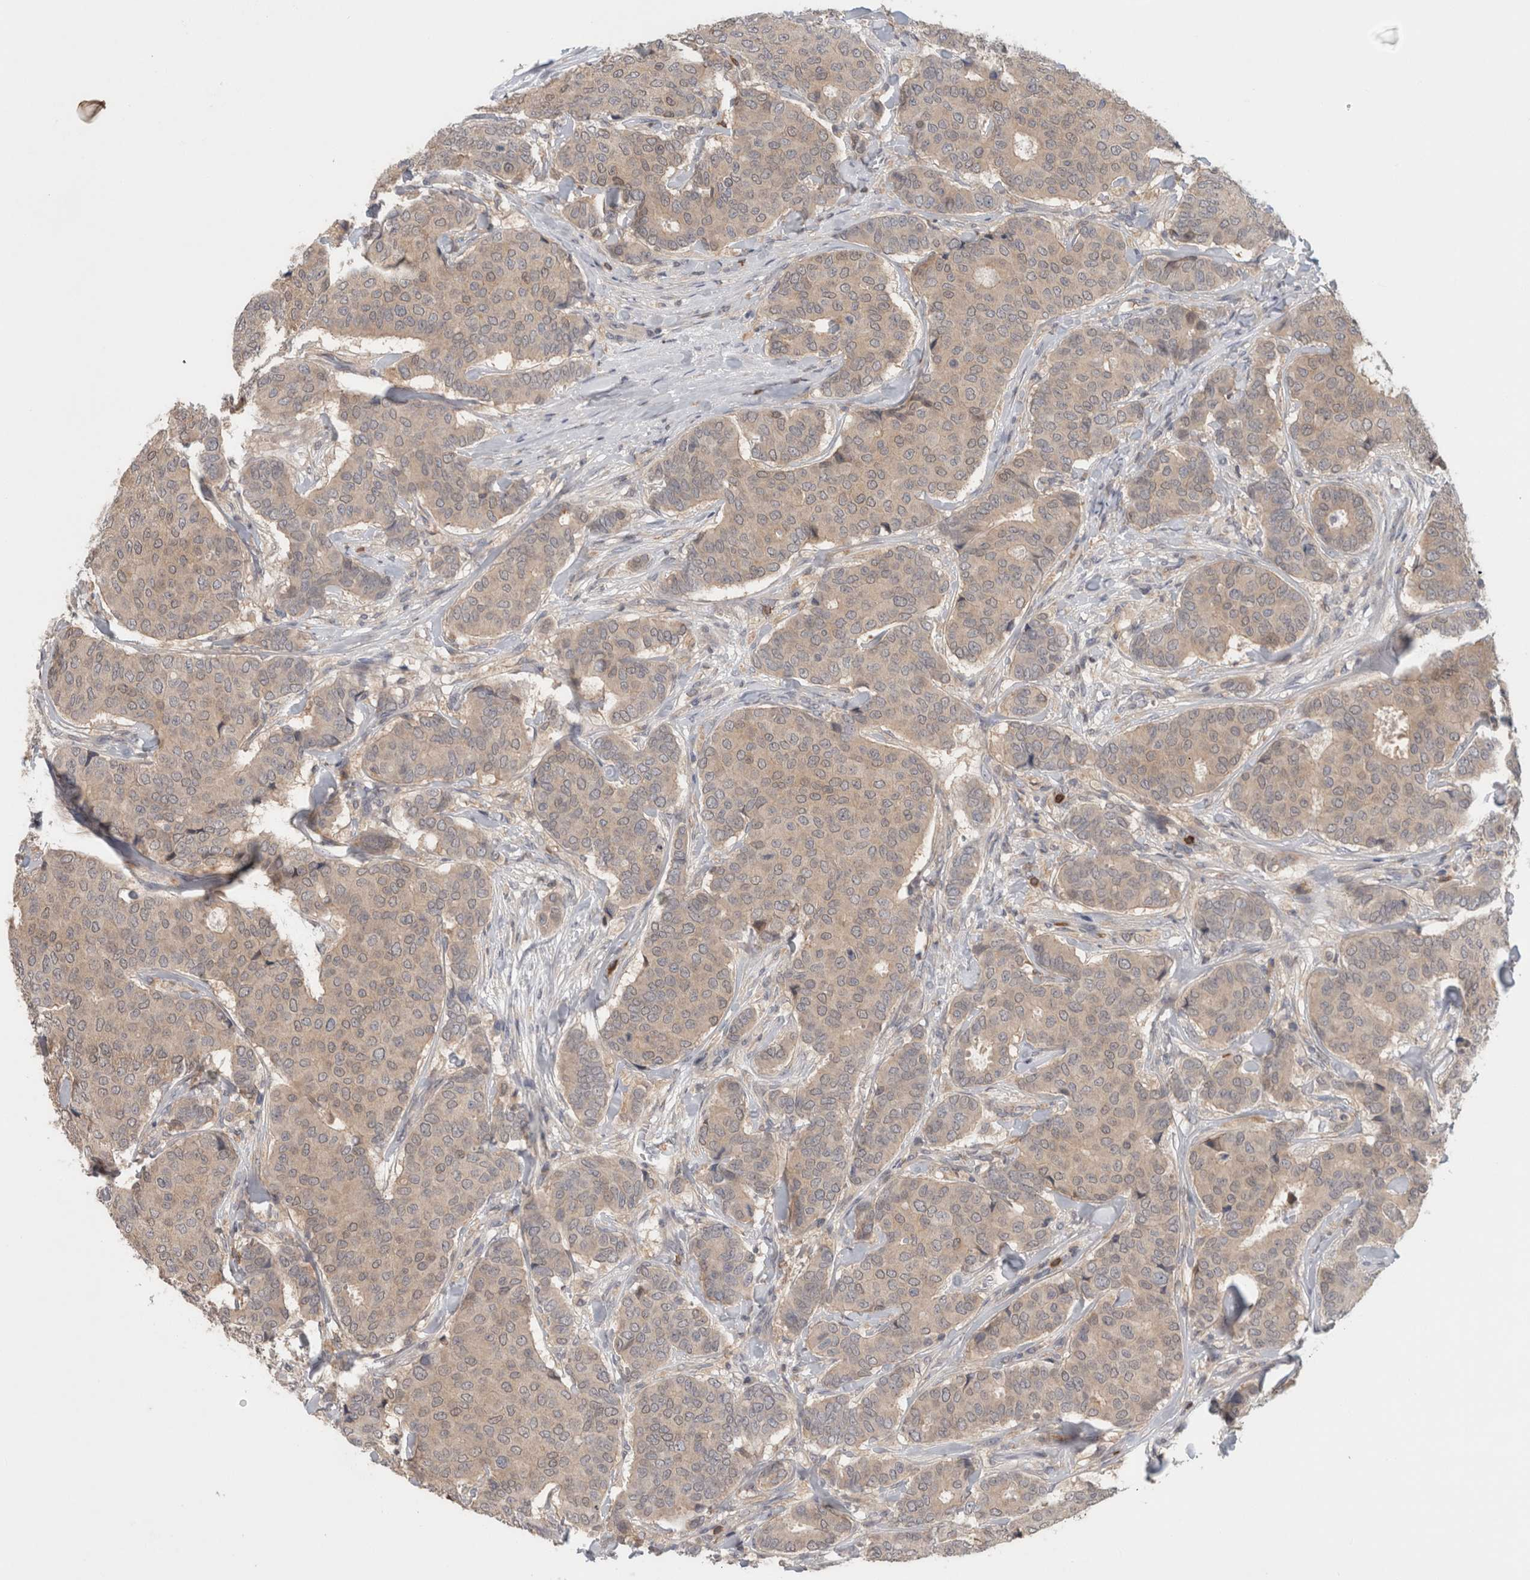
{"staining": {"intensity": "weak", "quantity": "25%-75%", "location": "cytoplasmic/membranous"}, "tissue": "breast cancer", "cell_type": "Tumor cells", "image_type": "cancer", "snomed": [{"axis": "morphology", "description": "Duct carcinoma"}, {"axis": "topography", "description": "Breast"}], "caption": "Breast cancer tissue demonstrates weak cytoplasmic/membranous expression in approximately 25%-75% of tumor cells, visualized by immunohistochemistry. (brown staining indicates protein expression, while blue staining denotes nuclei).", "gene": "GFRA2", "patient": {"sex": "female", "age": 75}}